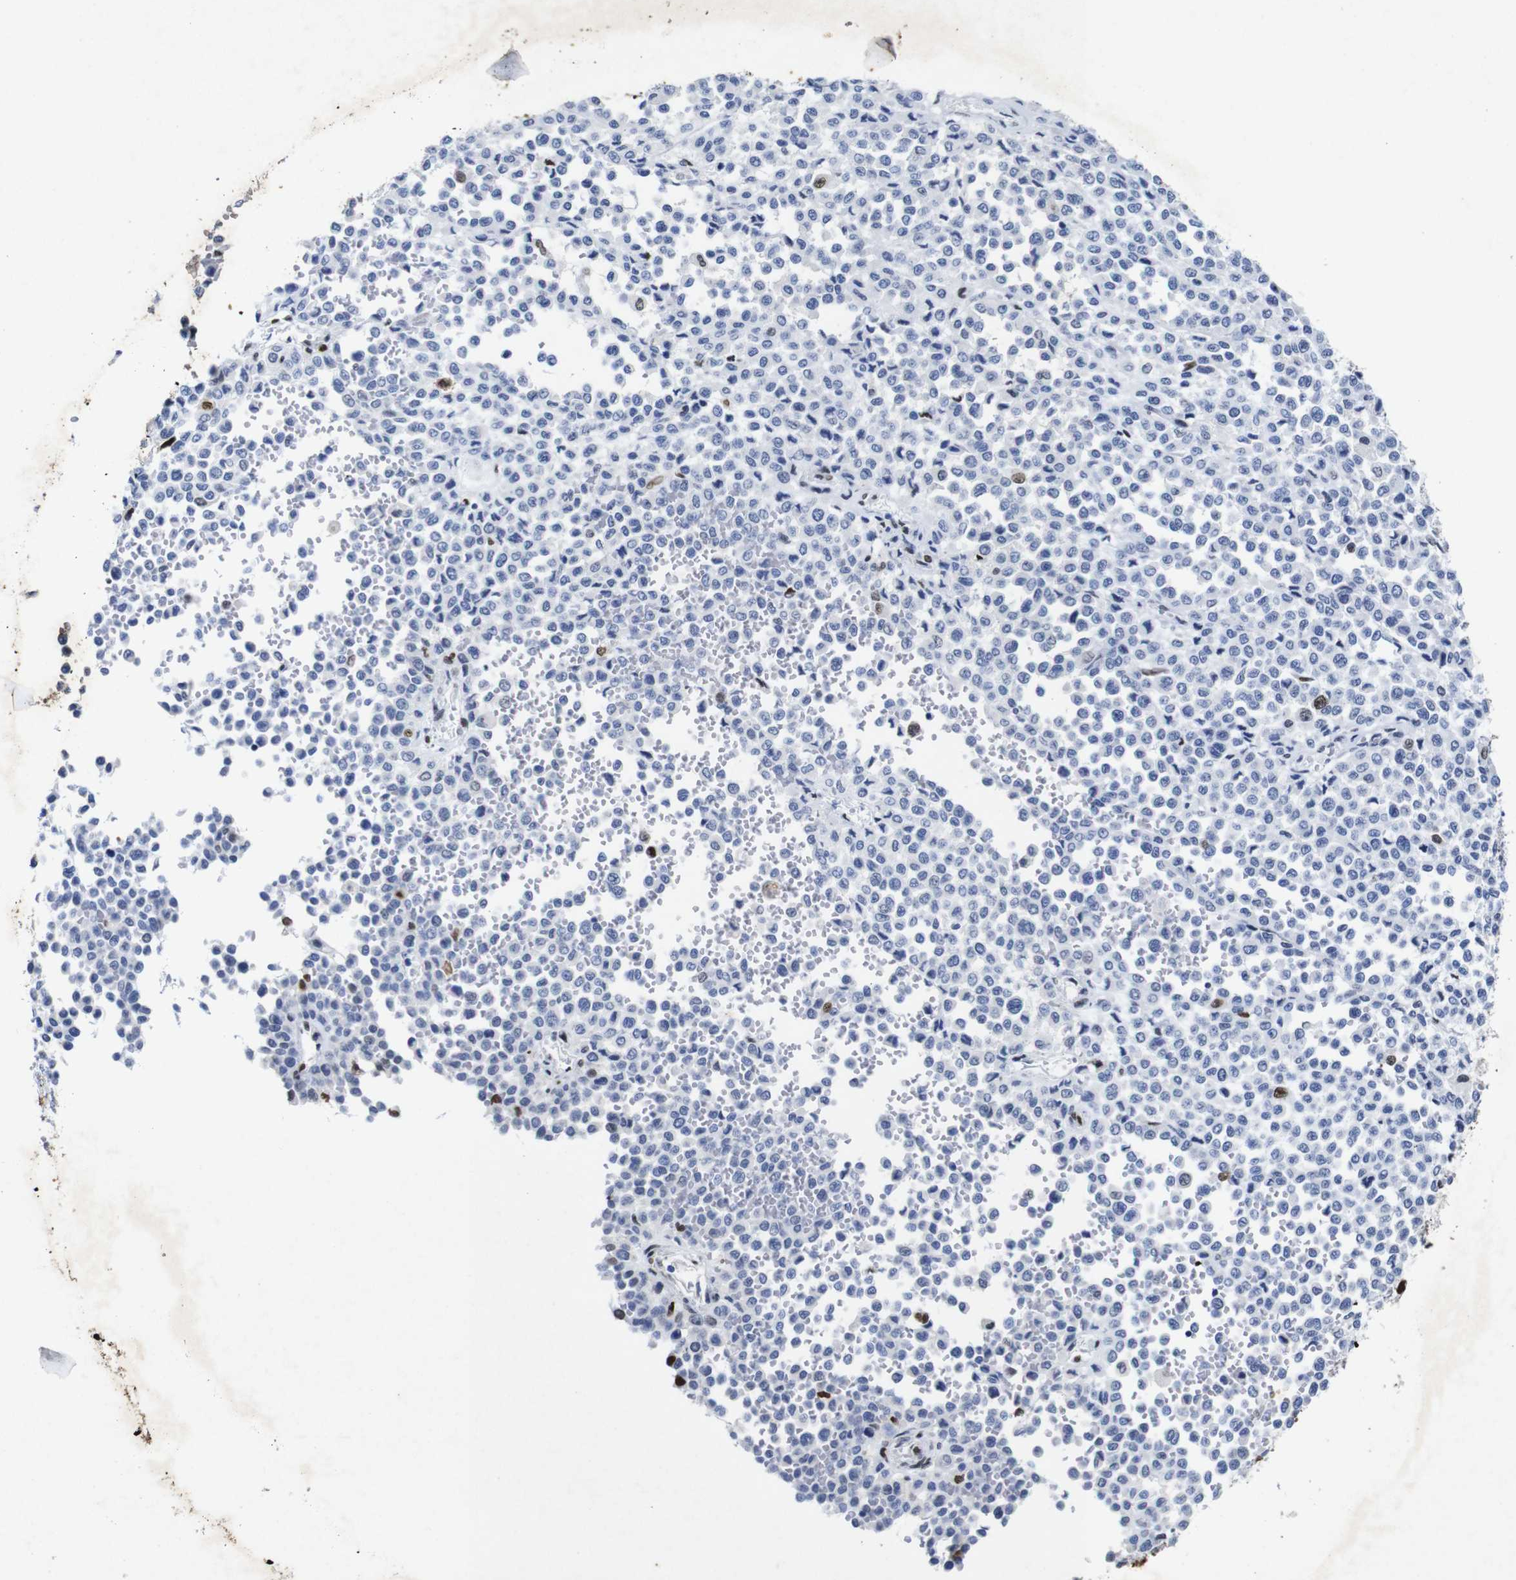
{"staining": {"intensity": "negative", "quantity": "none", "location": "none"}, "tissue": "melanoma", "cell_type": "Tumor cells", "image_type": "cancer", "snomed": [{"axis": "morphology", "description": "Malignant melanoma, Metastatic site"}, {"axis": "topography", "description": "Pancreas"}], "caption": "This is an immunohistochemistry (IHC) micrograph of human melanoma. There is no expression in tumor cells.", "gene": "FOSL2", "patient": {"sex": "female", "age": 30}}